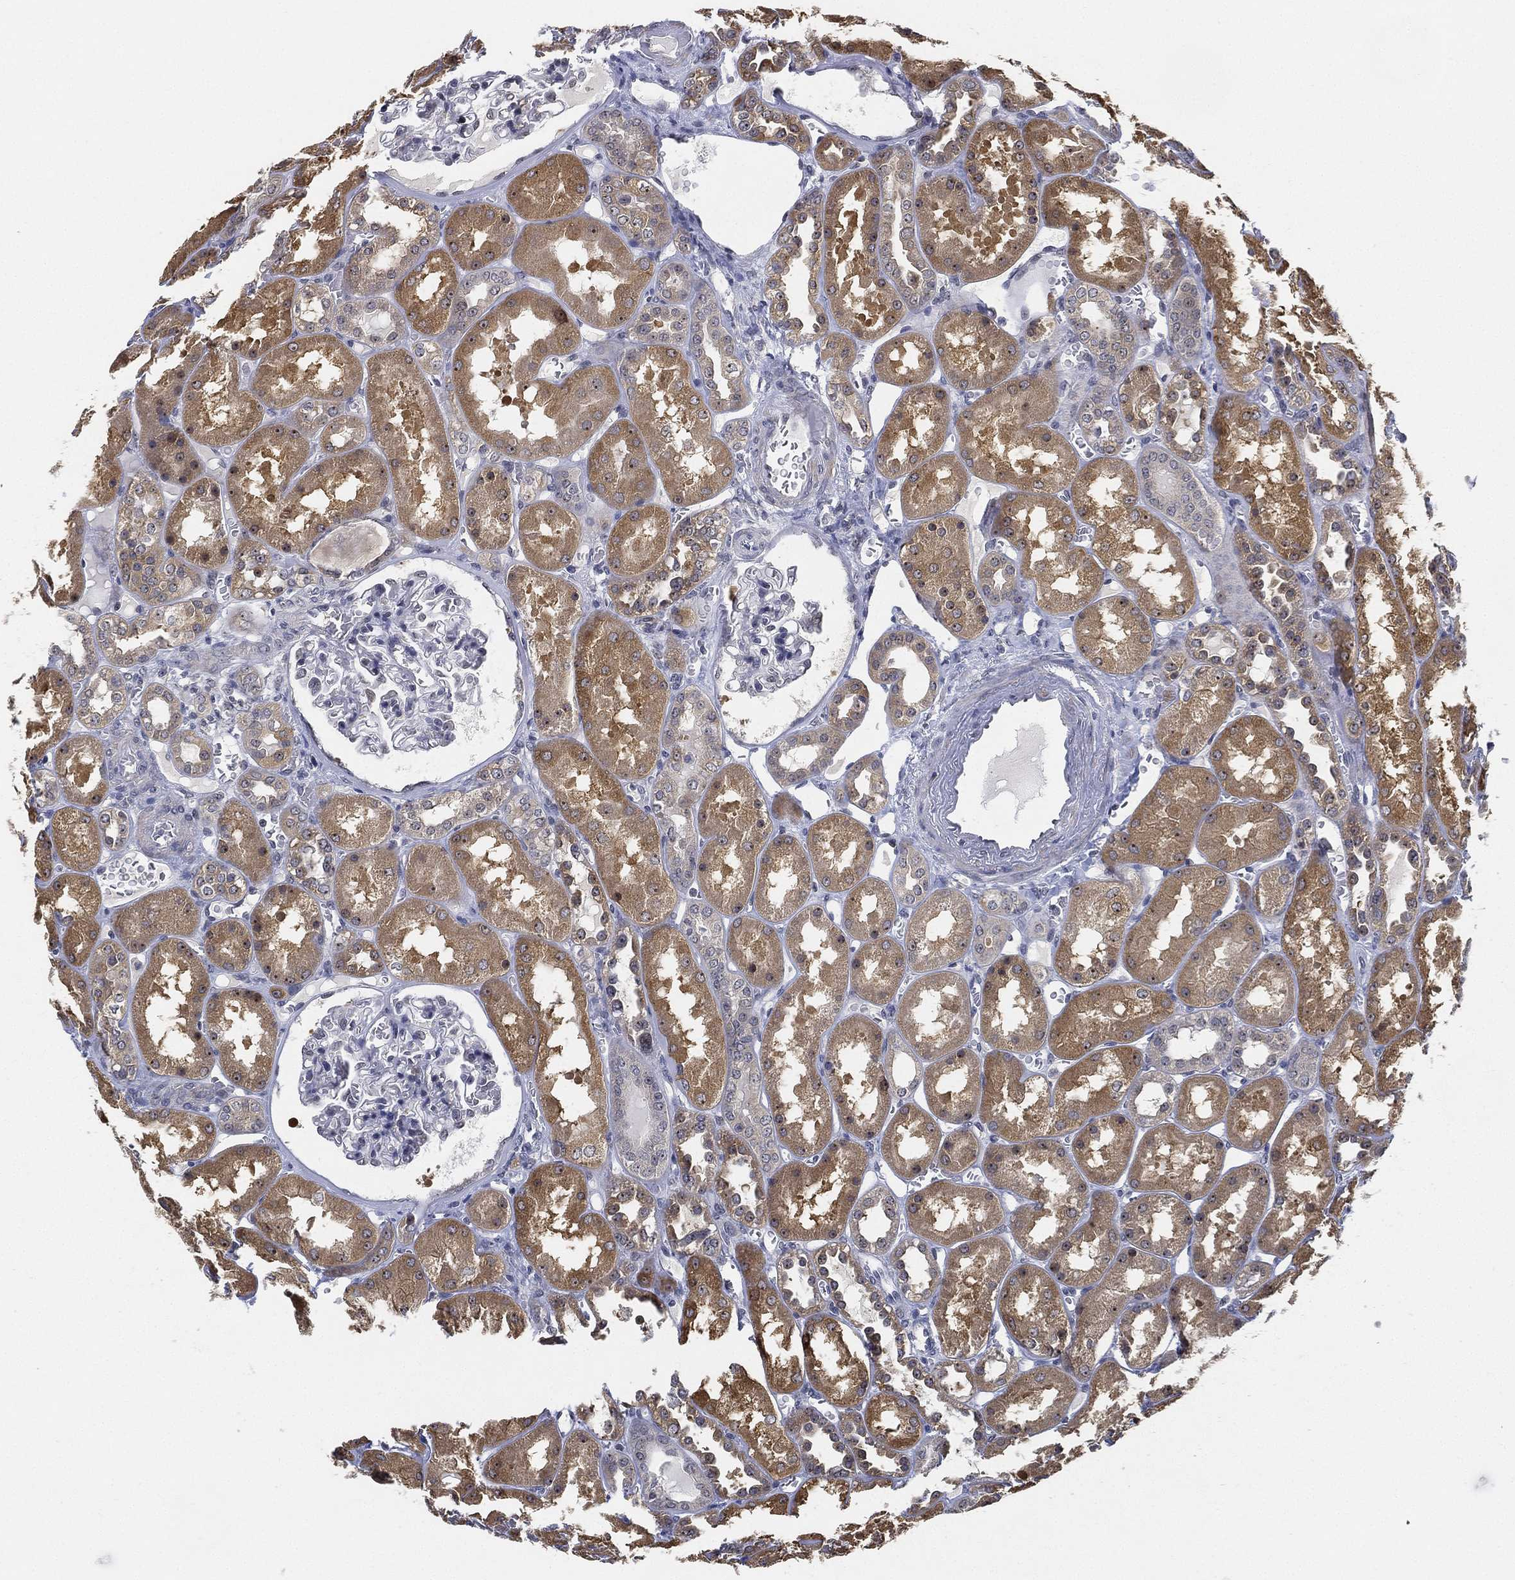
{"staining": {"intensity": "negative", "quantity": "none", "location": "none"}, "tissue": "kidney", "cell_type": "Cells in glomeruli", "image_type": "normal", "snomed": [{"axis": "morphology", "description": "Normal tissue, NOS"}, {"axis": "topography", "description": "Kidney"}], "caption": "The immunohistochemistry (IHC) micrograph has no significant staining in cells in glomeruli of kidney.", "gene": "PPP1R16B", "patient": {"sex": "male", "age": 73}}